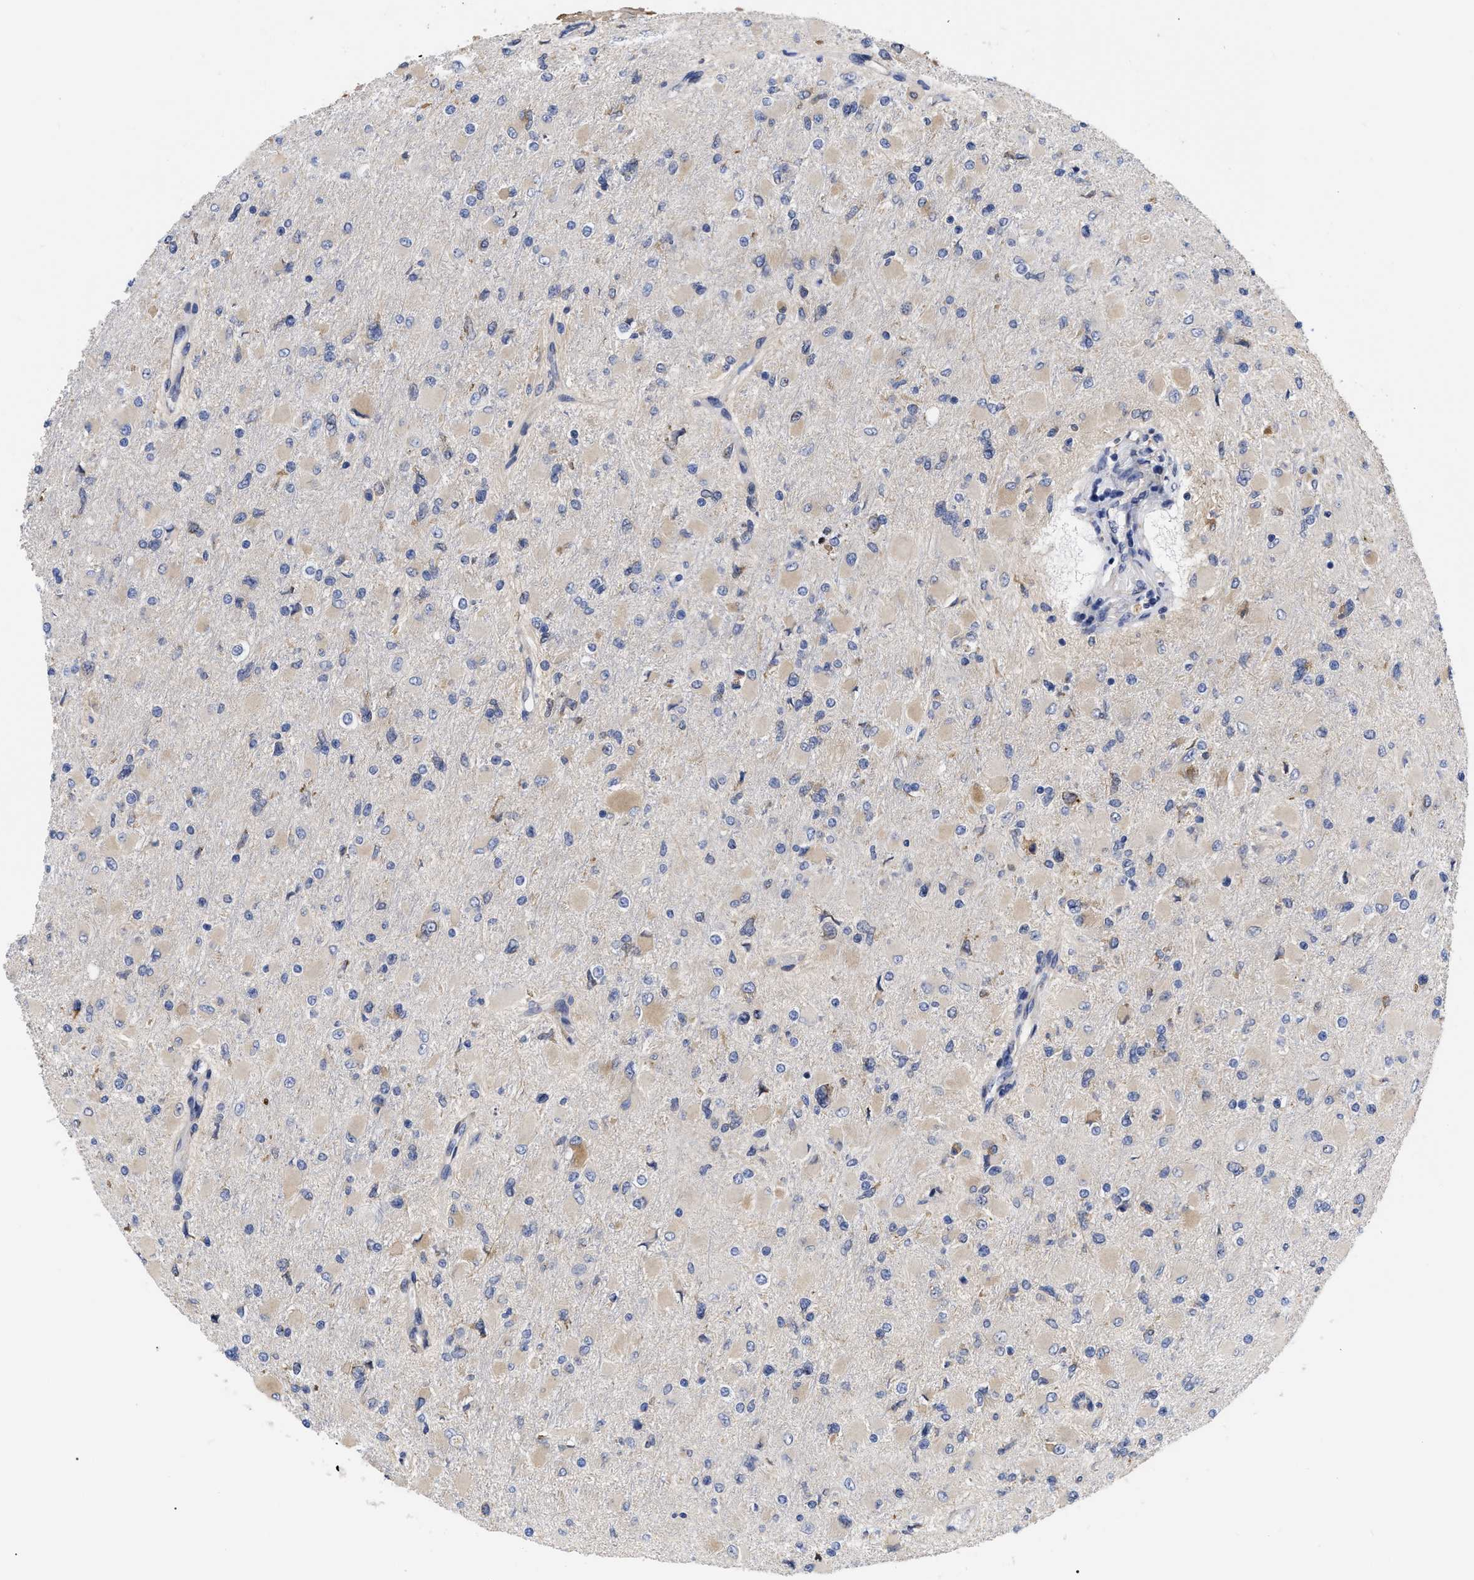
{"staining": {"intensity": "weak", "quantity": "25%-75%", "location": "cytoplasmic/membranous"}, "tissue": "glioma", "cell_type": "Tumor cells", "image_type": "cancer", "snomed": [{"axis": "morphology", "description": "Glioma, malignant, High grade"}, {"axis": "topography", "description": "Cerebral cortex"}], "caption": "High-magnification brightfield microscopy of high-grade glioma (malignant) stained with DAB (3,3'-diaminobenzidine) (brown) and counterstained with hematoxylin (blue). tumor cells exhibit weak cytoplasmic/membranous expression is appreciated in about25%-75% of cells.", "gene": "CFAP298", "patient": {"sex": "female", "age": 36}}